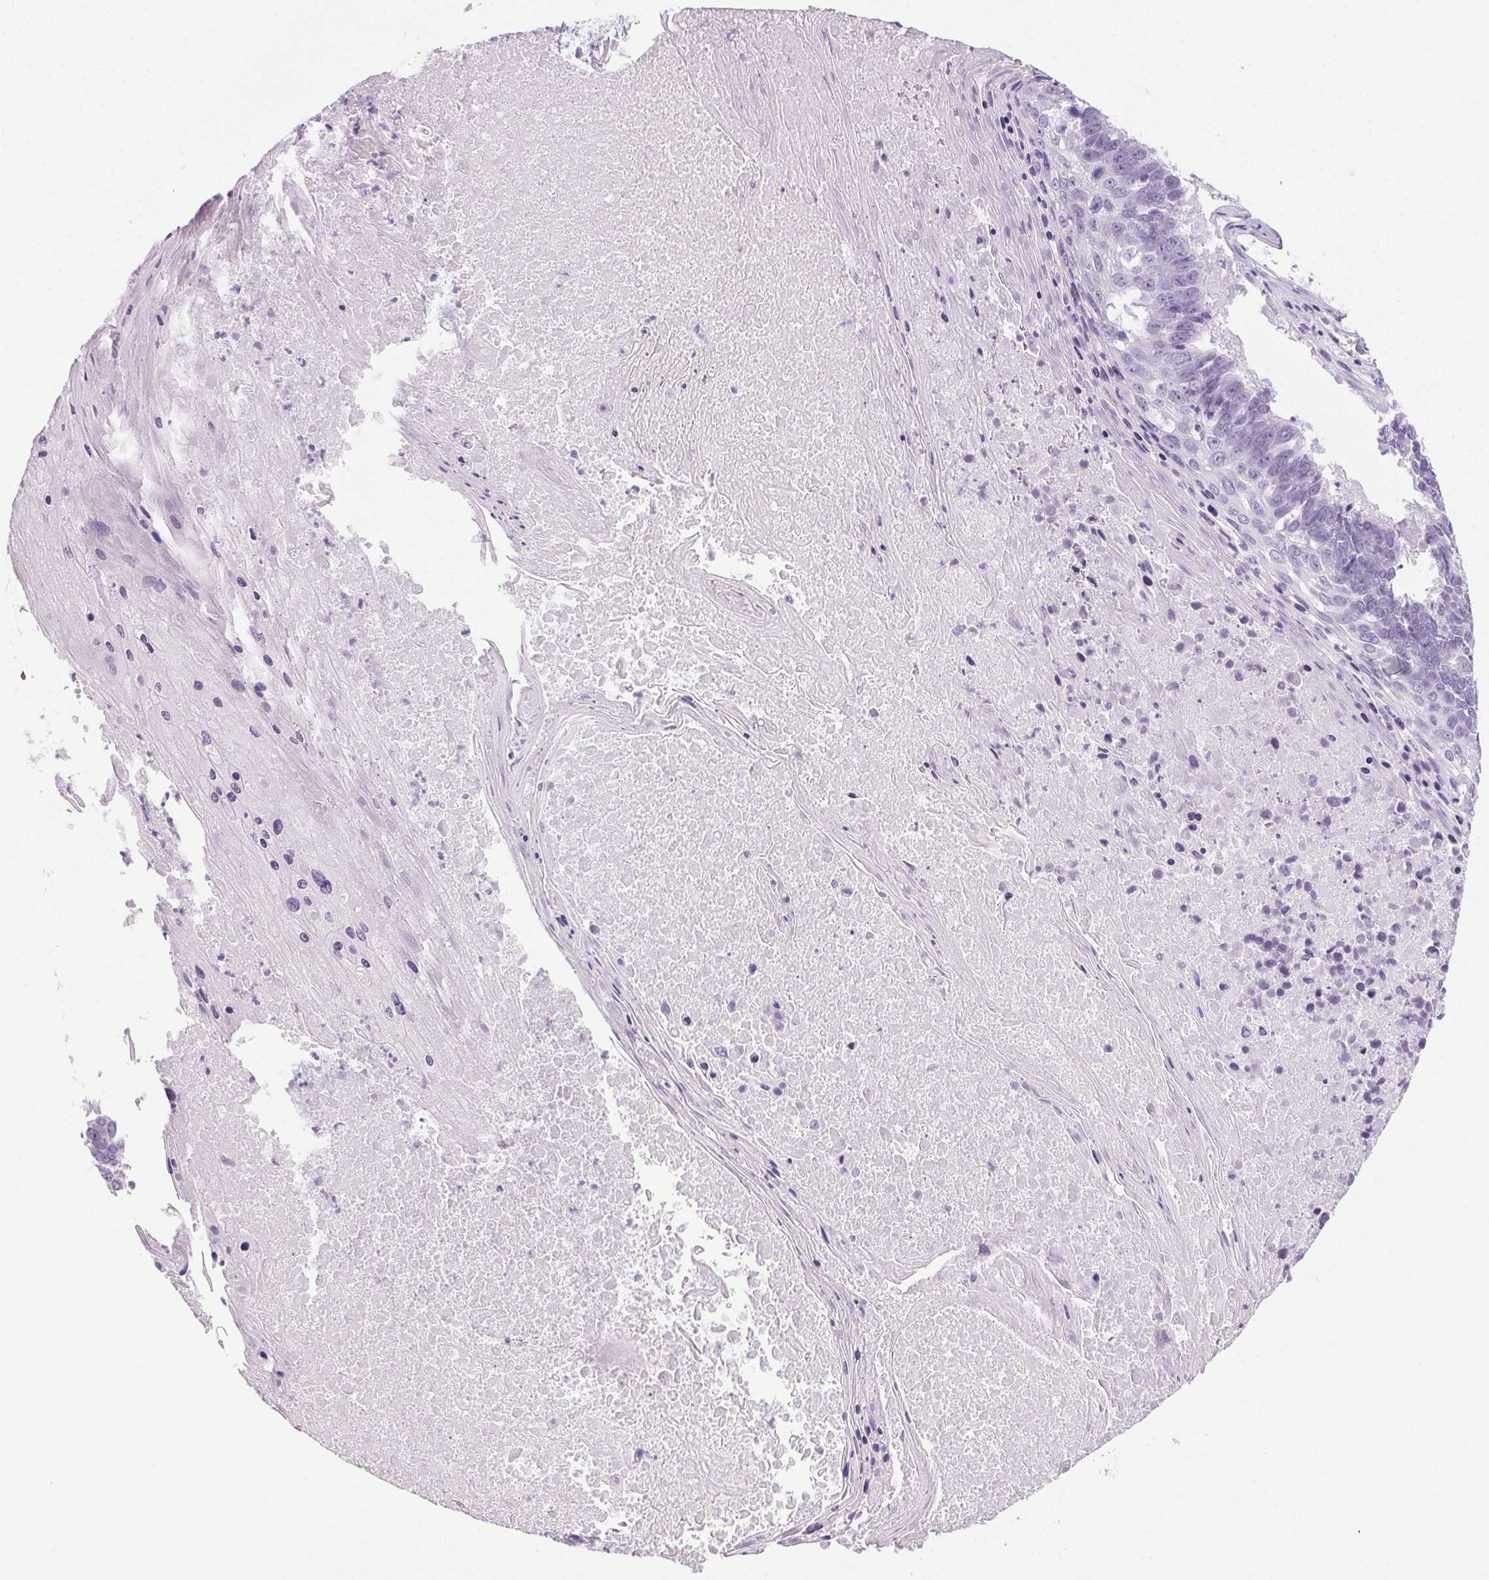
{"staining": {"intensity": "negative", "quantity": "none", "location": "none"}, "tissue": "lung cancer", "cell_type": "Tumor cells", "image_type": "cancer", "snomed": [{"axis": "morphology", "description": "Squamous cell carcinoma, NOS"}, {"axis": "topography", "description": "Lung"}], "caption": "Tumor cells show no significant protein staining in lung squamous cell carcinoma. Nuclei are stained in blue.", "gene": "LRP2", "patient": {"sex": "male", "age": 73}}